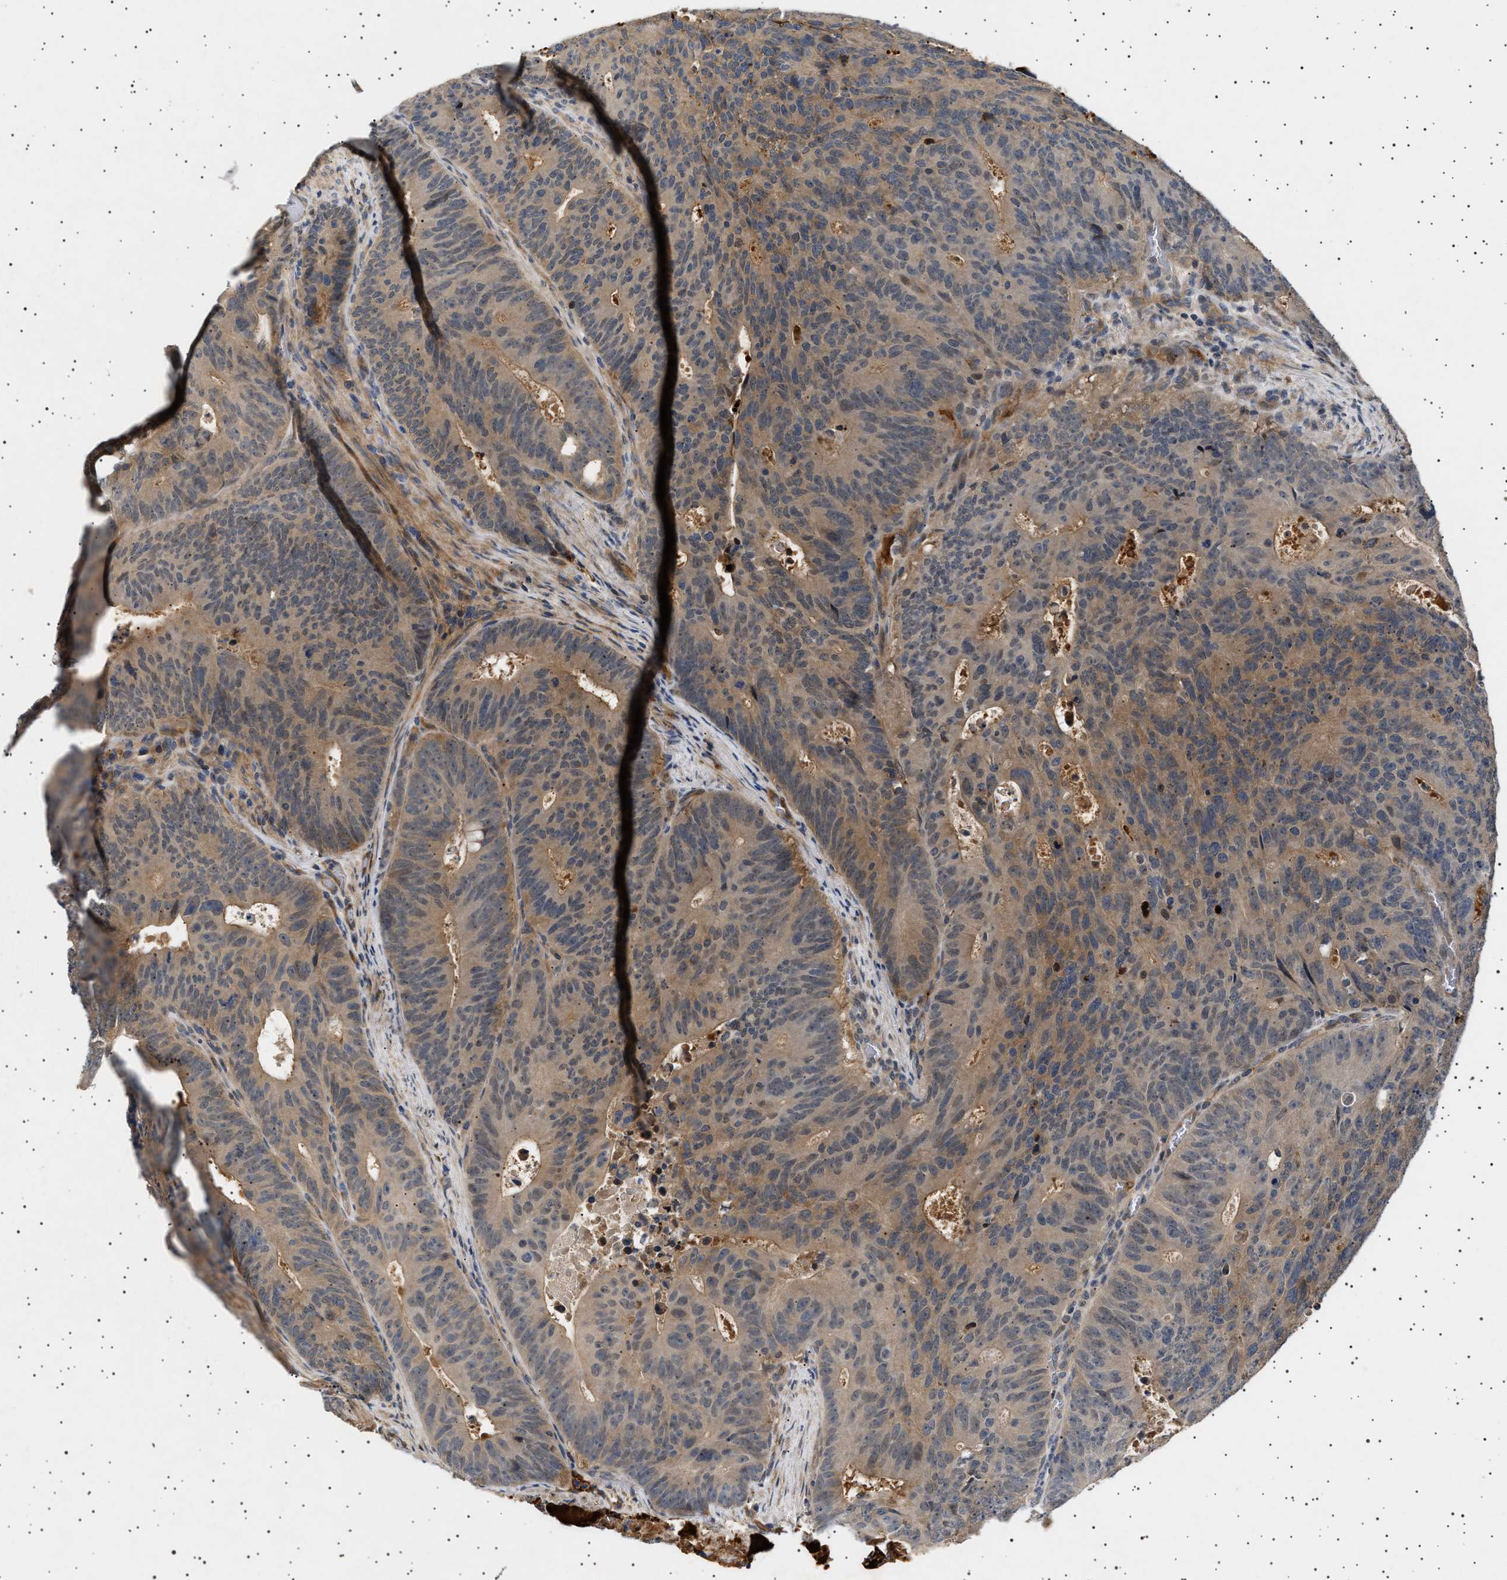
{"staining": {"intensity": "weak", "quantity": ">75%", "location": "cytoplasmic/membranous"}, "tissue": "colorectal cancer", "cell_type": "Tumor cells", "image_type": "cancer", "snomed": [{"axis": "morphology", "description": "Adenocarcinoma, NOS"}, {"axis": "topography", "description": "Colon"}], "caption": "Protein staining demonstrates weak cytoplasmic/membranous positivity in about >75% of tumor cells in colorectal cancer (adenocarcinoma).", "gene": "FICD", "patient": {"sex": "male", "age": 87}}